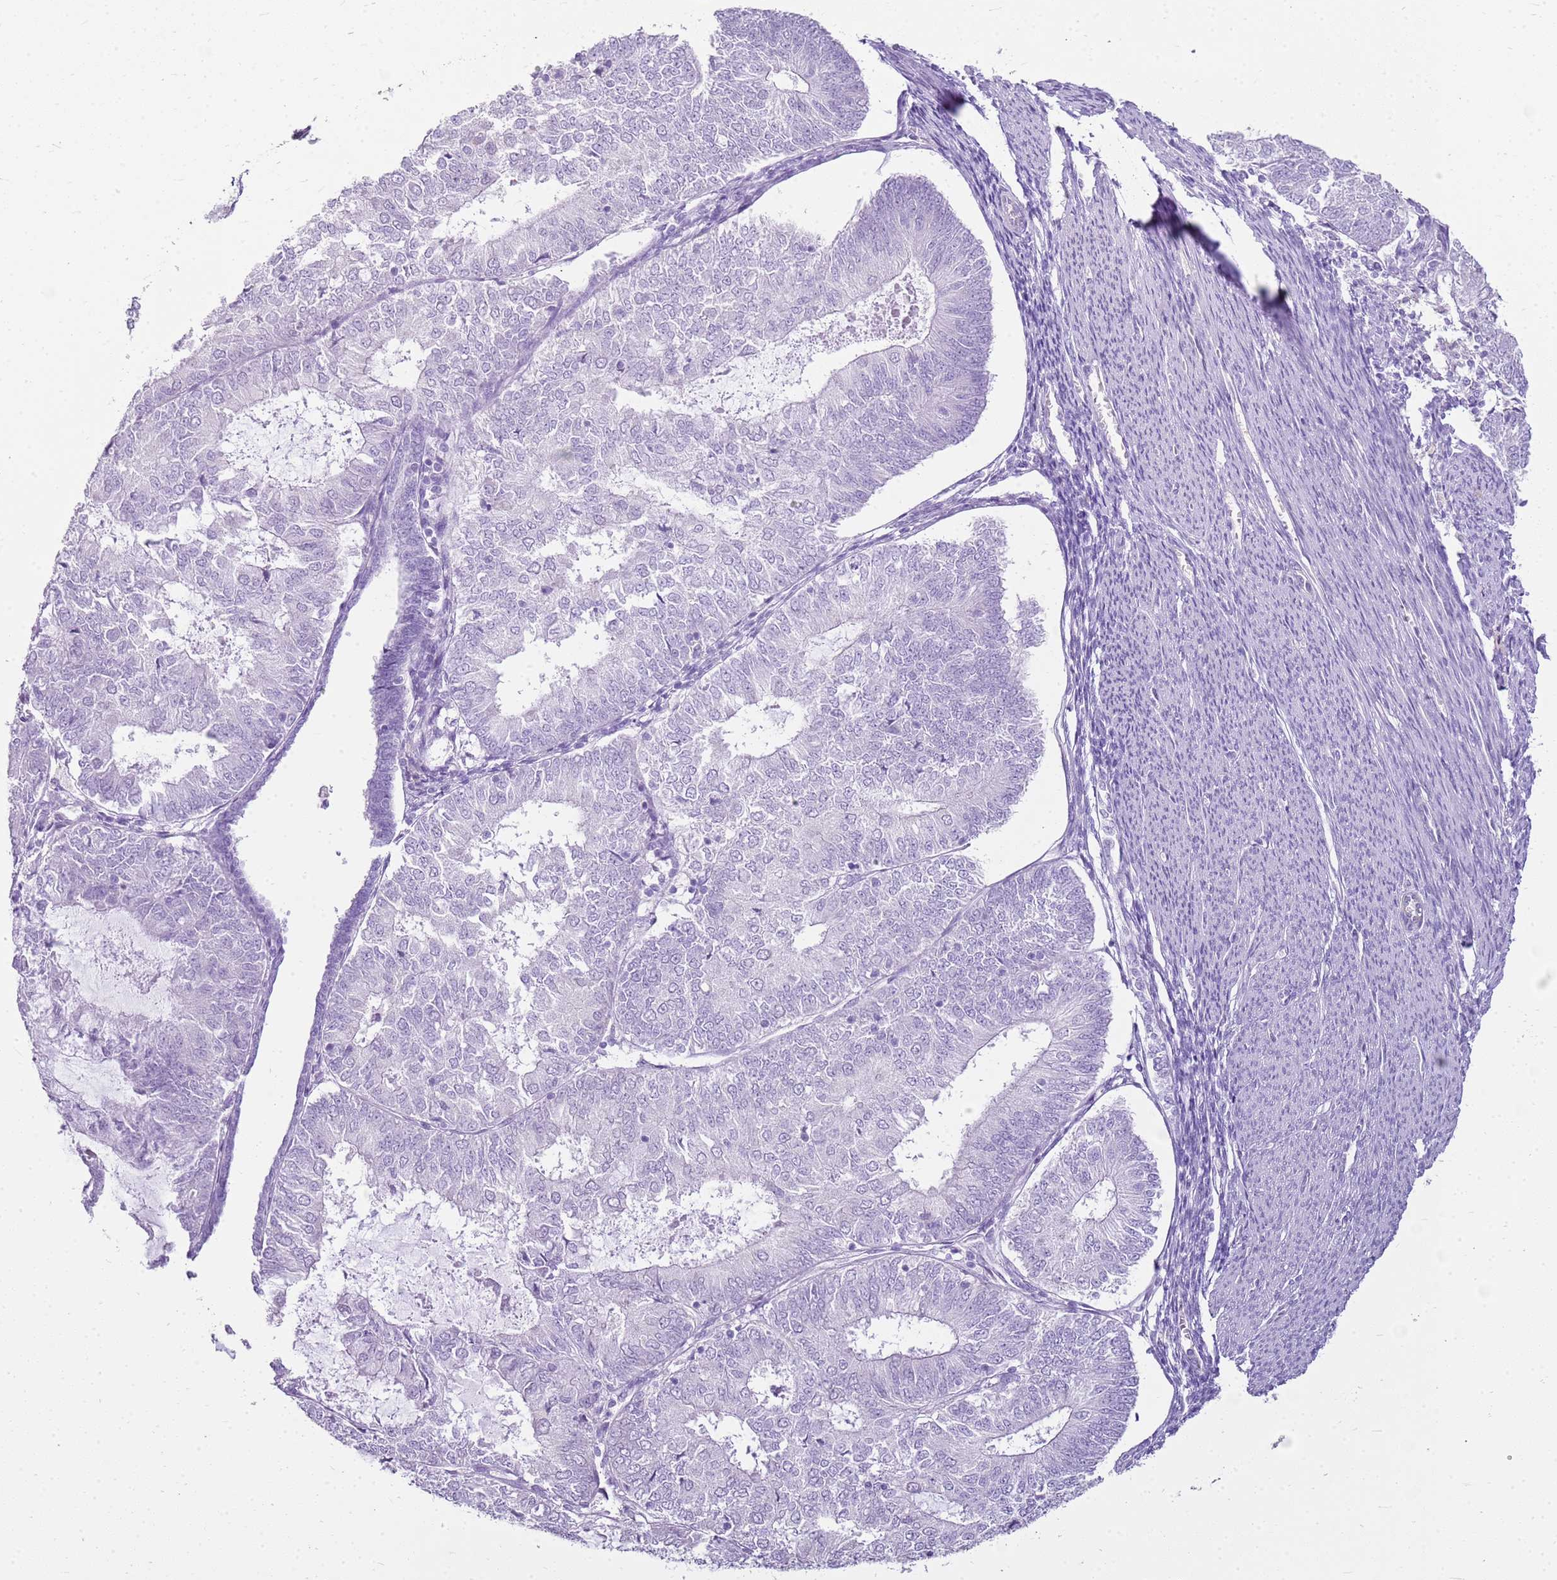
{"staining": {"intensity": "negative", "quantity": "none", "location": "none"}, "tissue": "endometrial cancer", "cell_type": "Tumor cells", "image_type": "cancer", "snomed": [{"axis": "morphology", "description": "Adenocarcinoma, NOS"}, {"axis": "topography", "description": "Endometrium"}], "caption": "Endometrial cancer stained for a protein using immunohistochemistry reveals no expression tumor cells.", "gene": "SULT1E1", "patient": {"sex": "female", "age": 57}}